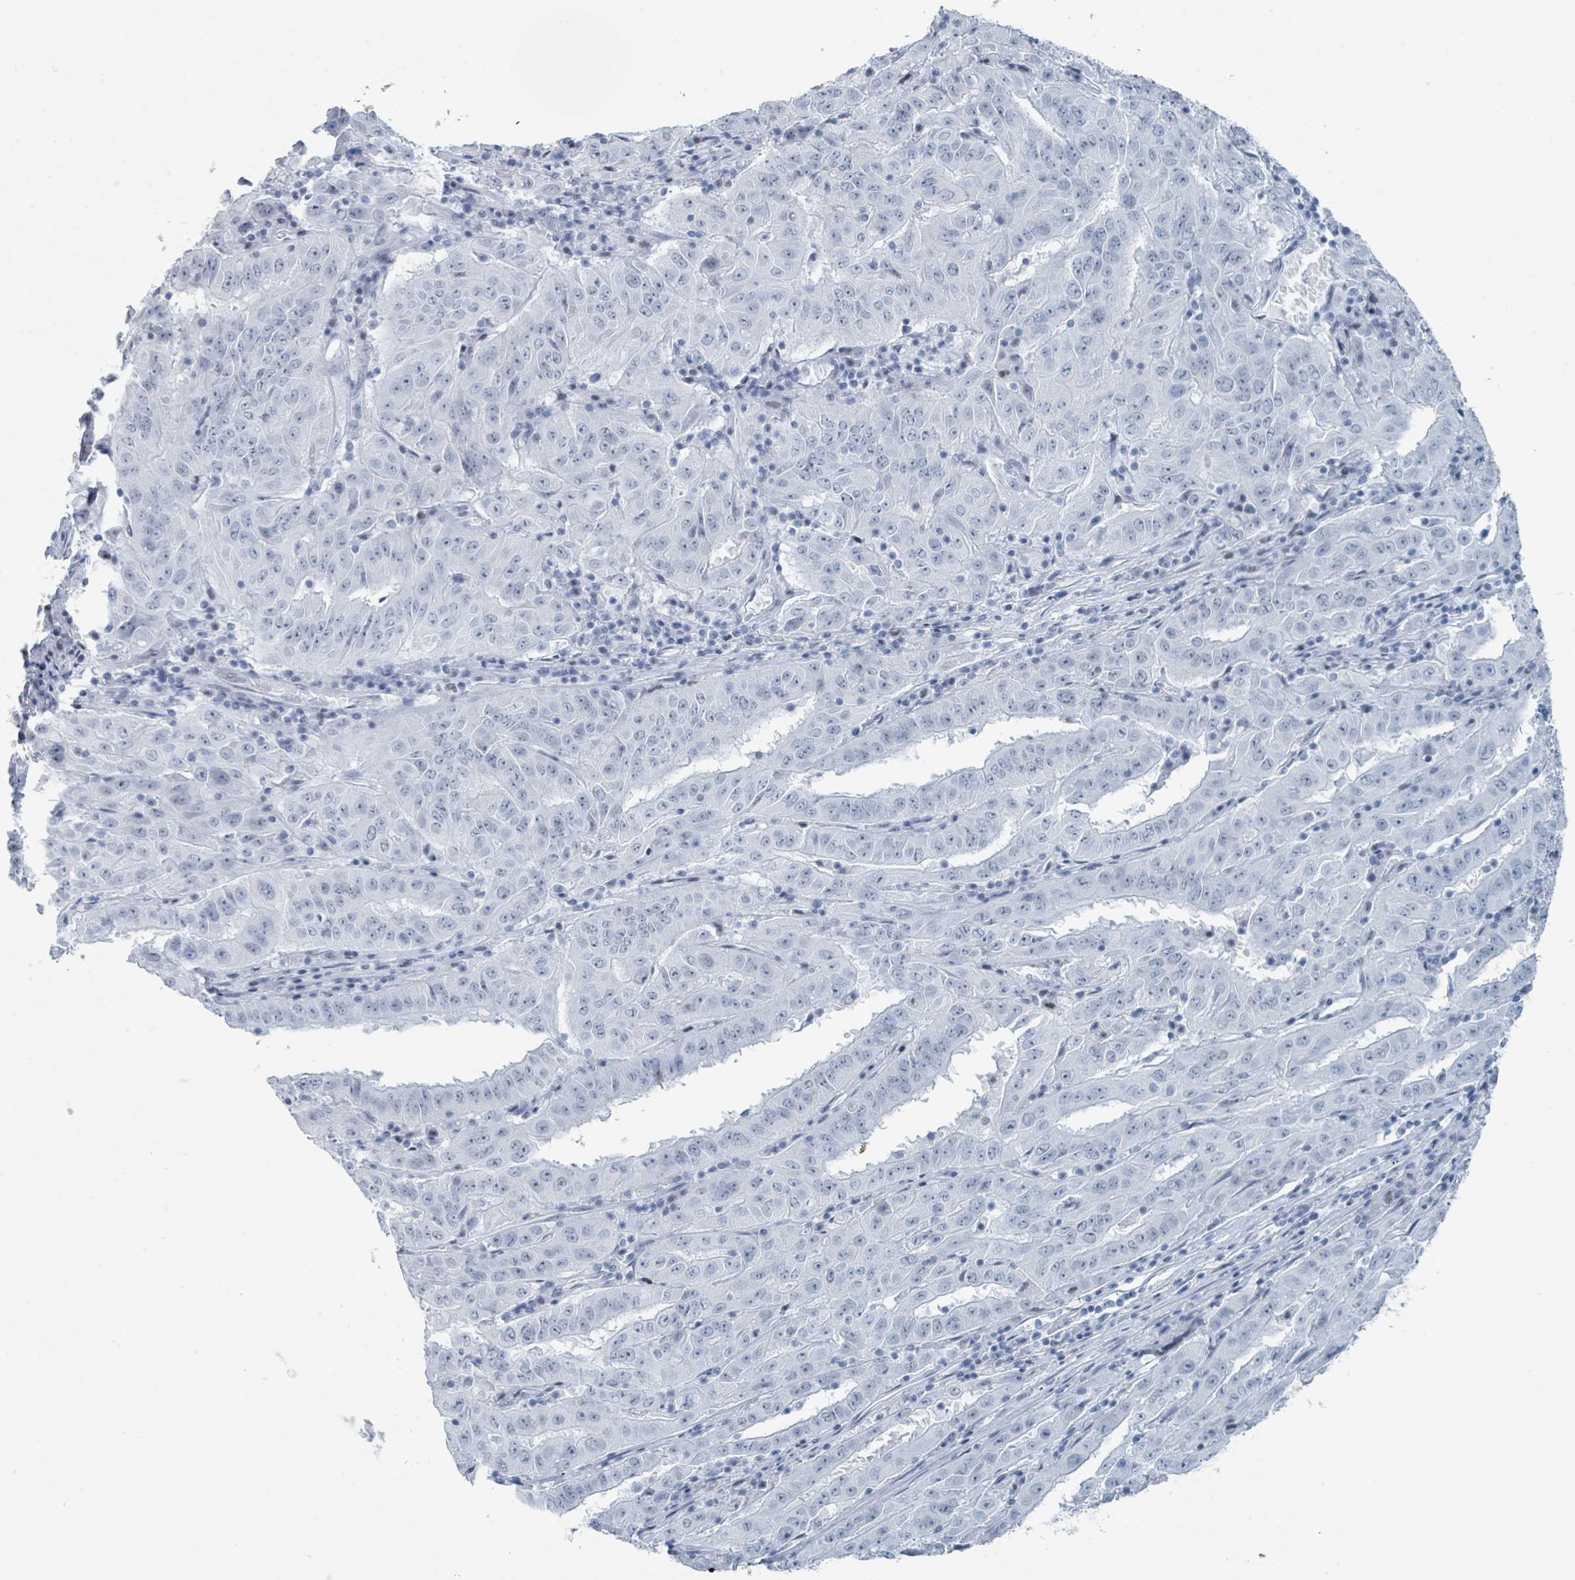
{"staining": {"intensity": "negative", "quantity": "none", "location": "none"}, "tissue": "pancreatic cancer", "cell_type": "Tumor cells", "image_type": "cancer", "snomed": [{"axis": "morphology", "description": "Adenocarcinoma, NOS"}, {"axis": "topography", "description": "Pancreas"}], "caption": "Tumor cells are negative for protein expression in human pancreatic adenocarcinoma.", "gene": "GPR15LG", "patient": {"sex": "male", "age": 63}}